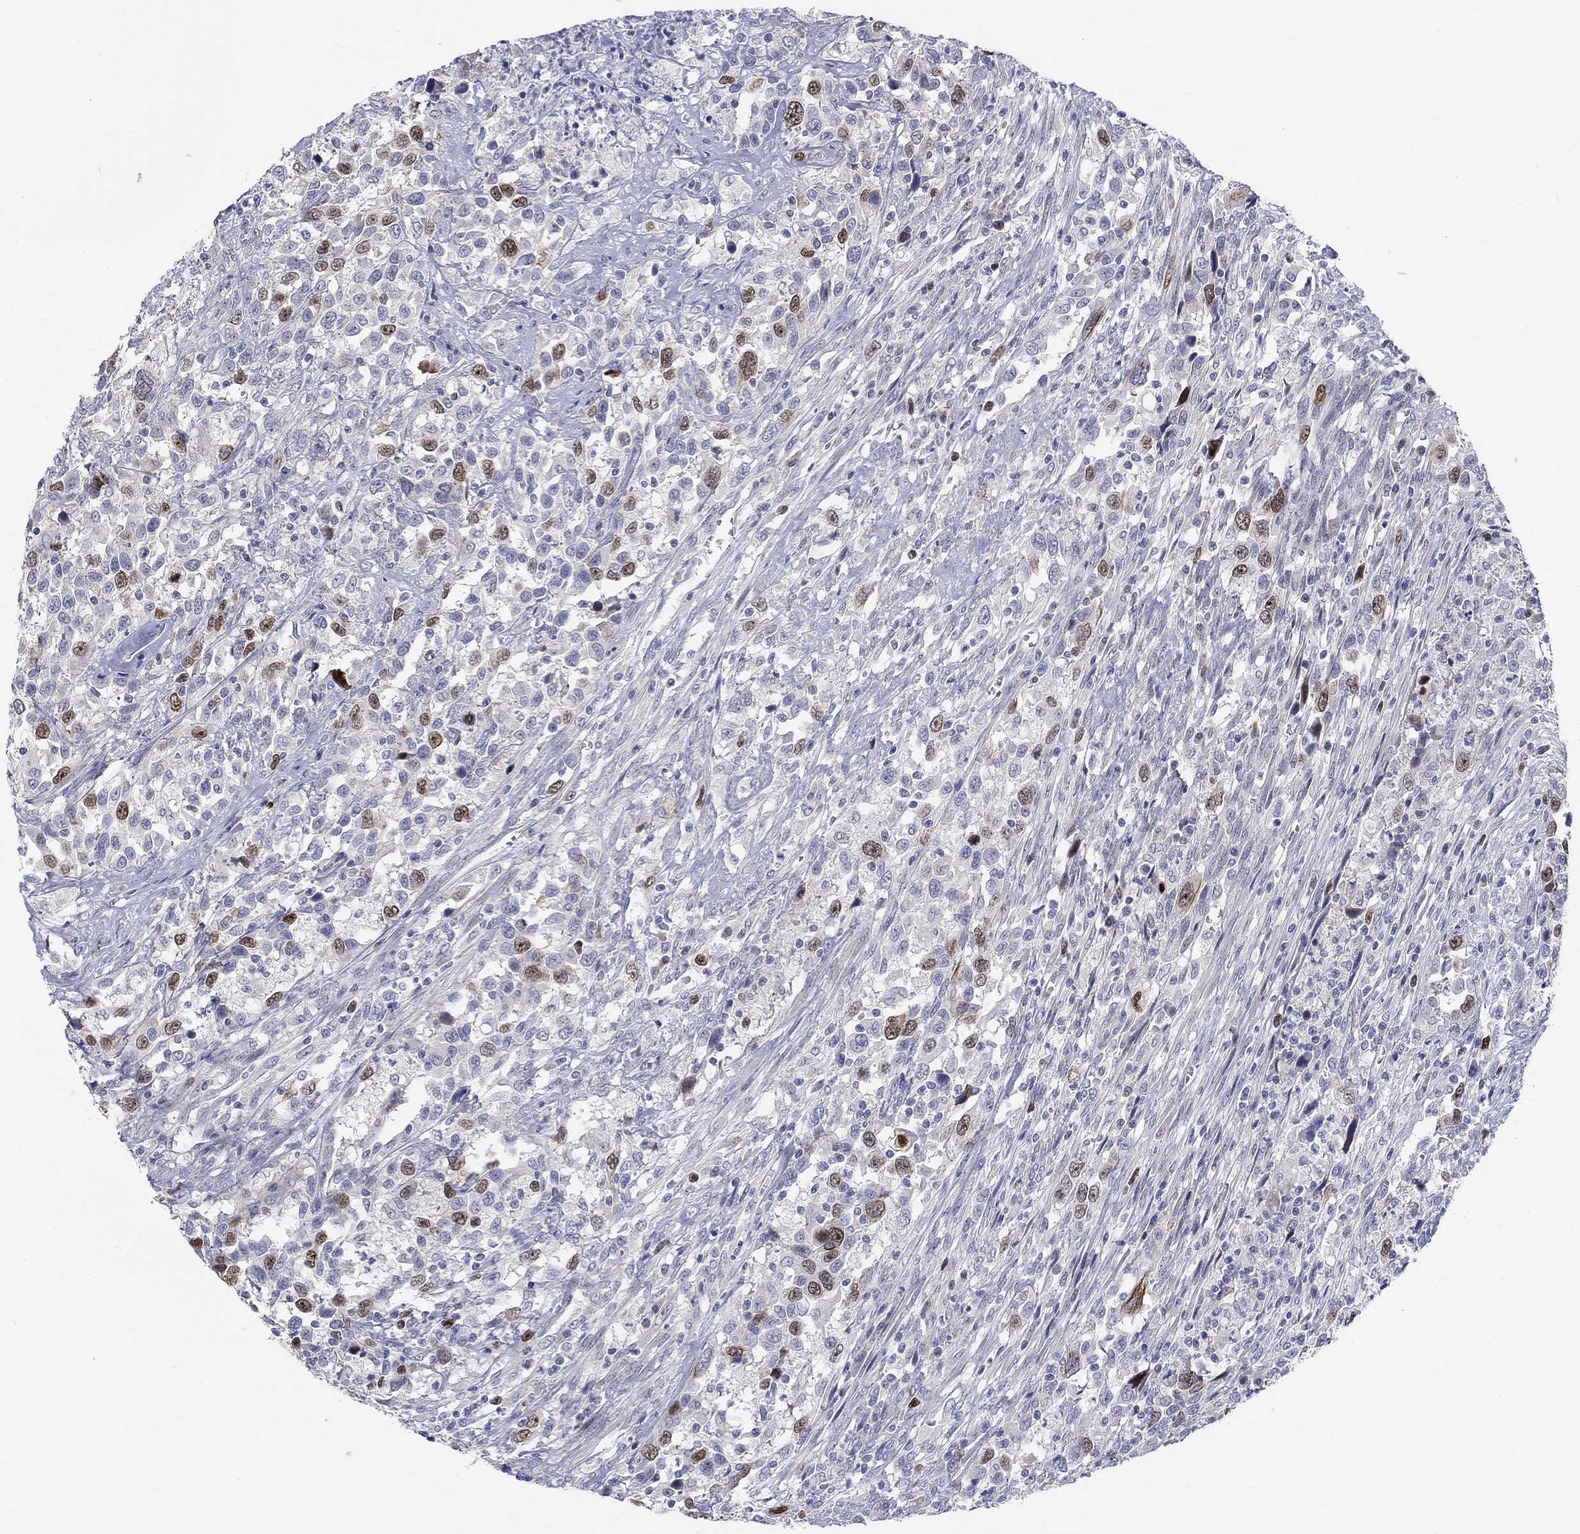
{"staining": {"intensity": "strong", "quantity": "<25%", "location": "nuclear"}, "tissue": "urothelial cancer", "cell_type": "Tumor cells", "image_type": "cancer", "snomed": [{"axis": "morphology", "description": "Urothelial carcinoma, NOS"}, {"axis": "morphology", "description": "Urothelial carcinoma, High grade"}, {"axis": "topography", "description": "Urinary bladder"}], "caption": "A brown stain highlights strong nuclear expression of a protein in transitional cell carcinoma tumor cells.", "gene": "PRC1", "patient": {"sex": "female", "age": 64}}